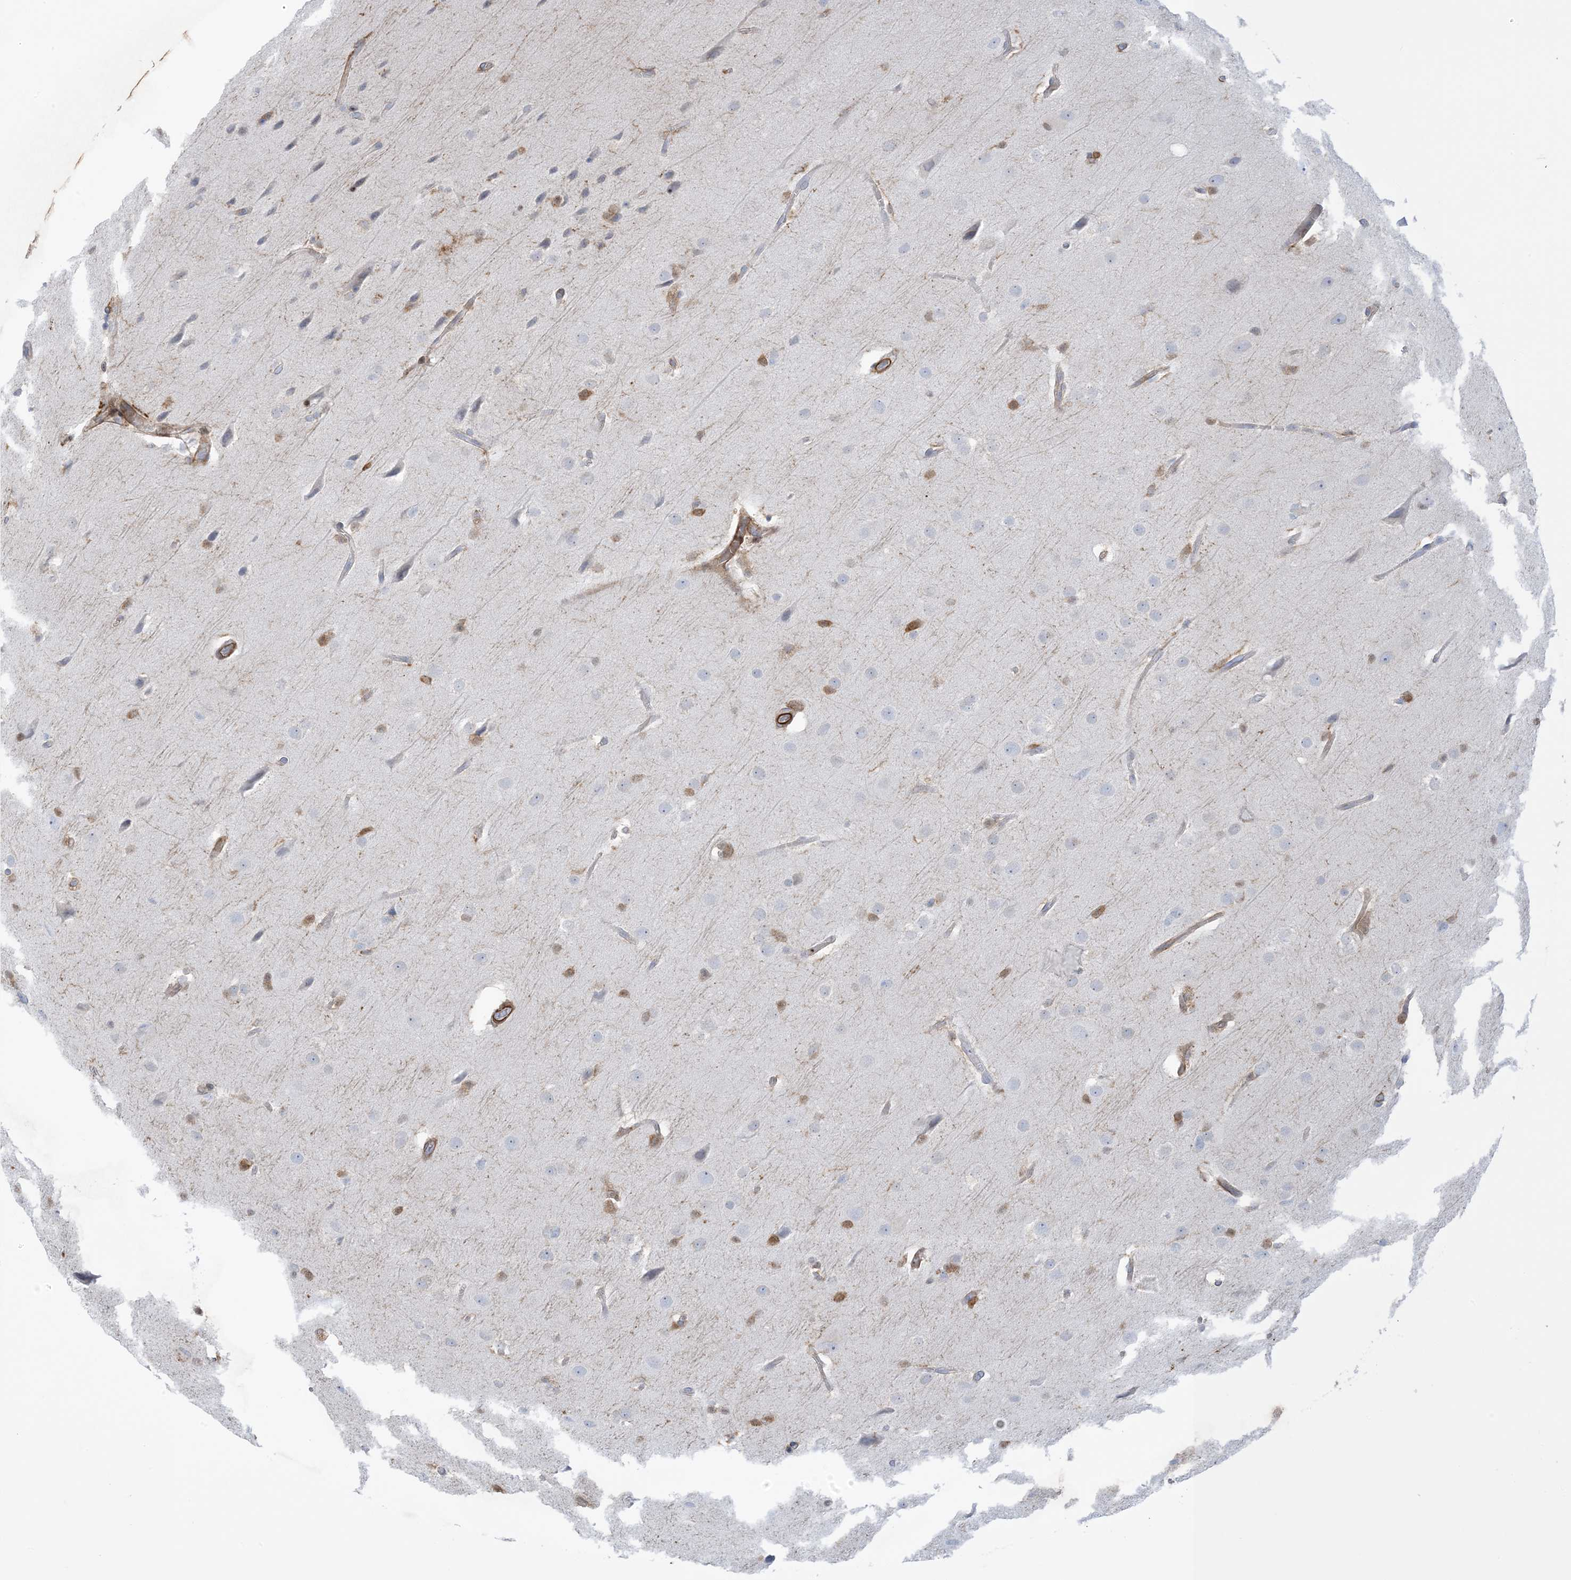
{"staining": {"intensity": "negative", "quantity": "none", "location": "none"}, "tissue": "glioma", "cell_type": "Tumor cells", "image_type": "cancer", "snomed": [{"axis": "morphology", "description": "Glioma, malignant, Low grade"}, {"axis": "topography", "description": "Brain"}], "caption": "A histopathology image of glioma stained for a protein demonstrates no brown staining in tumor cells.", "gene": "ICMT", "patient": {"sex": "female", "age": 37}}